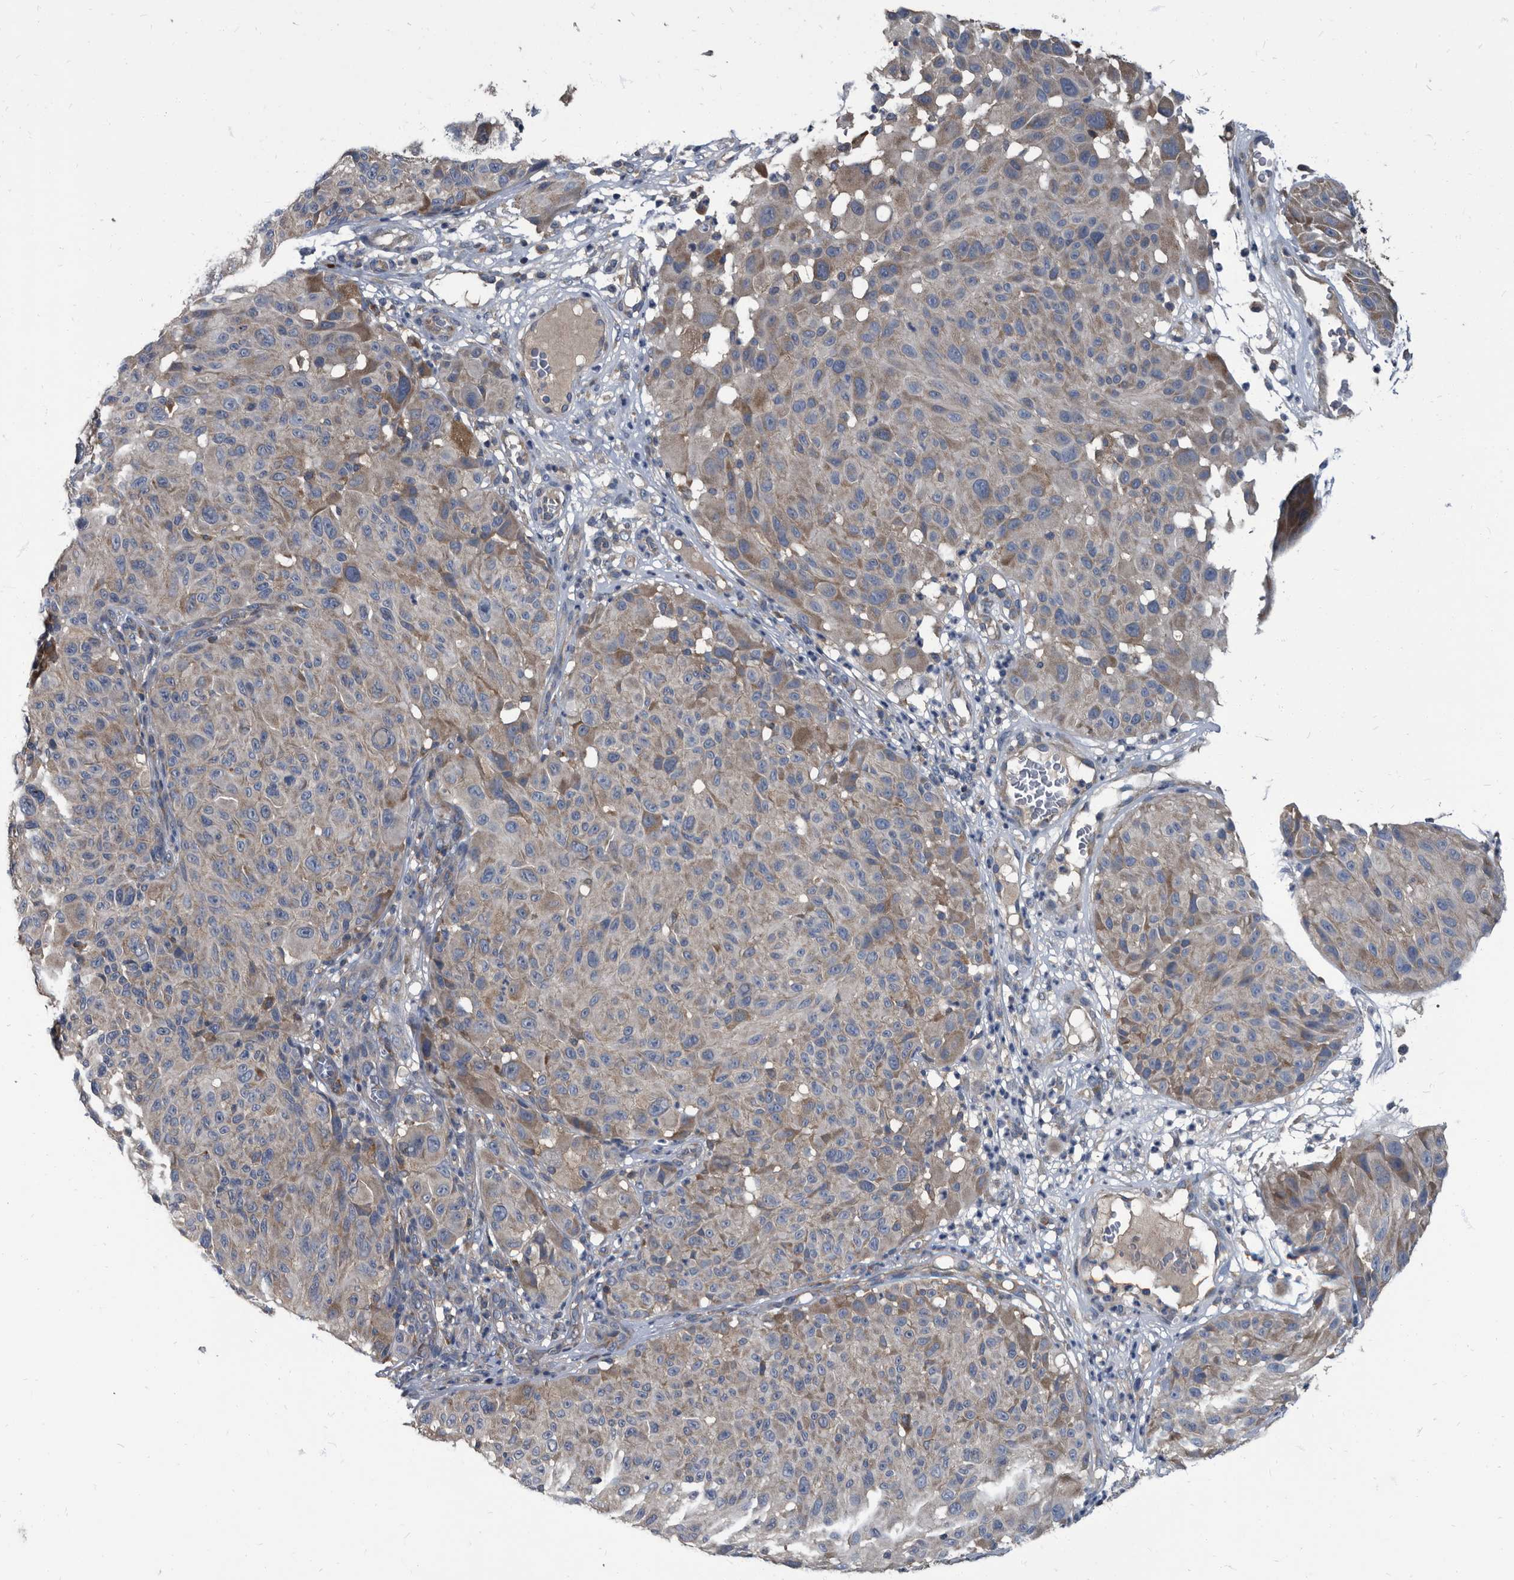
{"staining": {"intensity": "negative", "quantity": "none", "location": "none"}, "tissue": "melanoma", "cell_type": "Tumor cells", "image_type": "cancer", "snomed": [{"axis": "morphology", "description": "Malignant melanoma, NOS"}, {"axis": "topography", "description": "Skin"}], "caption": "The micrograph demonstrates no significant expression in tumor cells of malignant melanoma. (DAB (3,3'-diaminobenzidine) immunohistochemistry visualized using brightfield microscopy, high magnification).", "gene": "CDV3", "patient": {"sex": "male", "age": 83}}